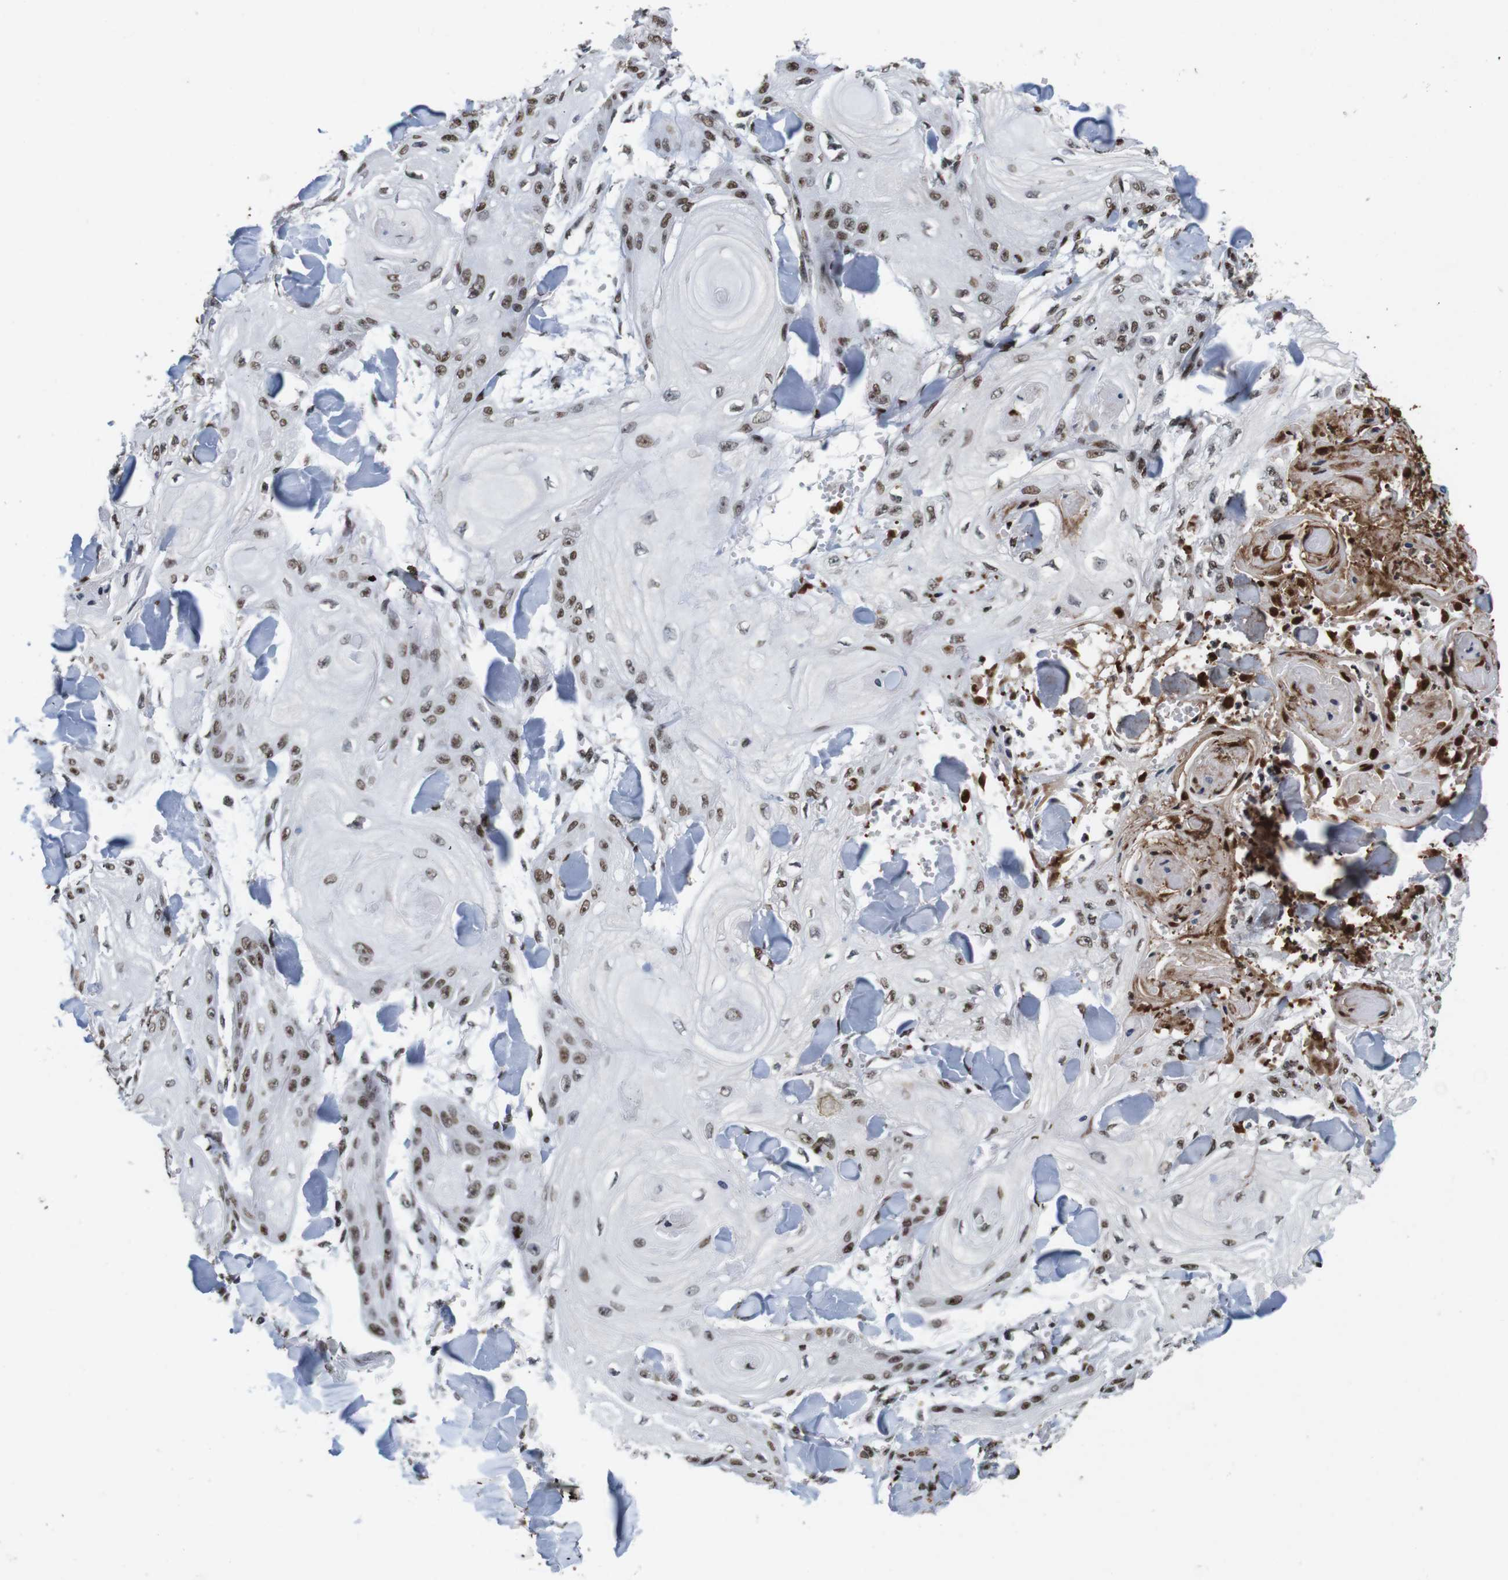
{"staining": {"intensity": "moderate", "quantity": ">75%", "location": "nuclear"}, "tissue": "skin cancer", "cell_type": "Tumor cells", "image_type": "cancer", "snomed": [{"axis": "morphology", "description": "Squamous cell carcinoma, NOS"}, {"axis": "topography", "description": "Skin"}], "caption": "This is a histology image of immunohistochemistry (IHC) staining of squamous cell carcinoma (skin), which shows moderate staining in the nuclear of tumor cells.", "gene": "MAGEH1", "patient": {"sex": "male", "age": 74}}